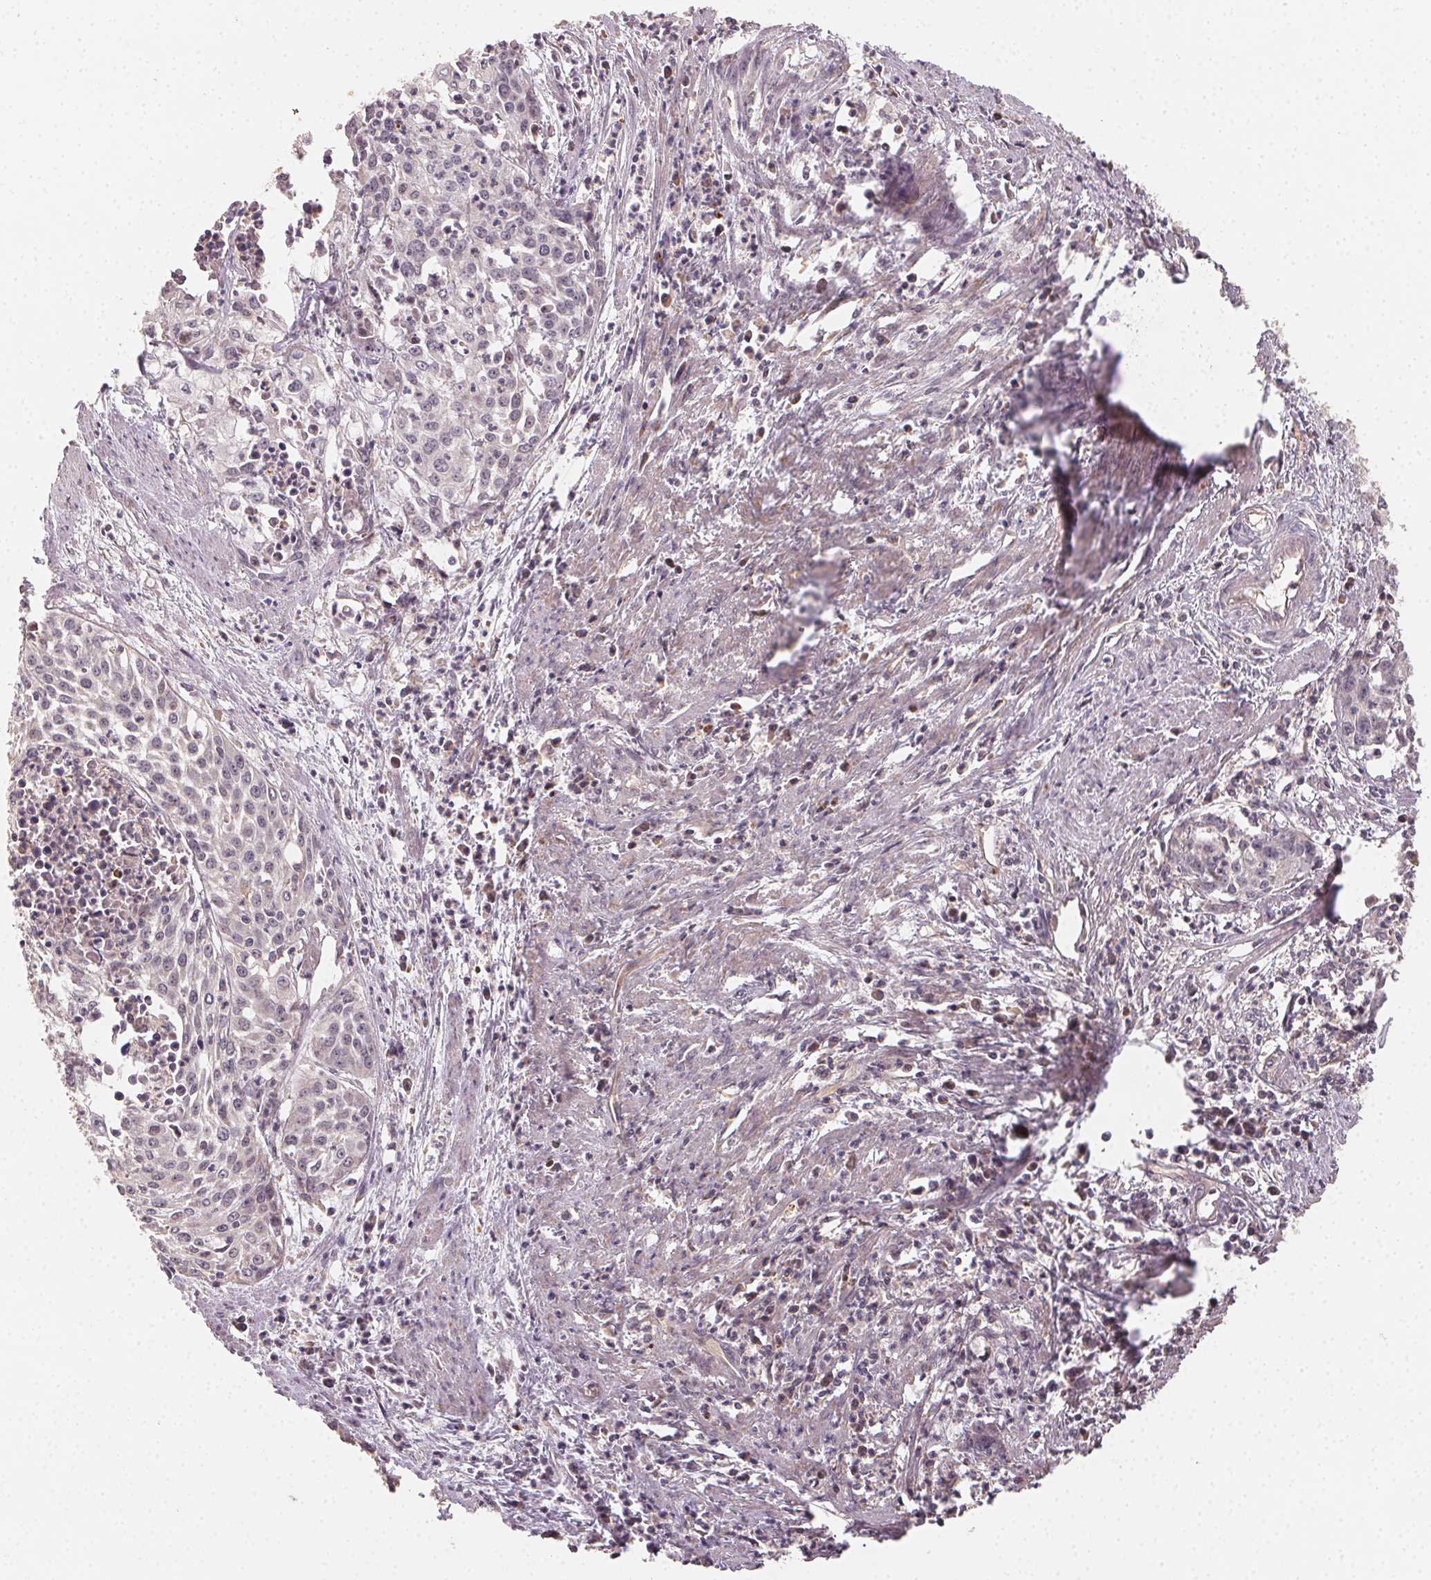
{"staining": {"intensity": "weak", "quantity": "<25%", "location": "cytoplasmic/membranous"}, "tissue": "cervical cancer", "cell_type": "Tumor cells", "image_type": "cancer", "snomed": [{"axis": "morphology", "description": "Squamous cell carcinoma, NOS"}, {"axis": "topography", "description": "Cervix"}], "caption": "DAB immunohistochemical staining of squamous cell carcinoma (cervical) shows no significant positivity in tumor cells.", "gene": "RALA", "patient": {"sex": "female", "age": 39}}